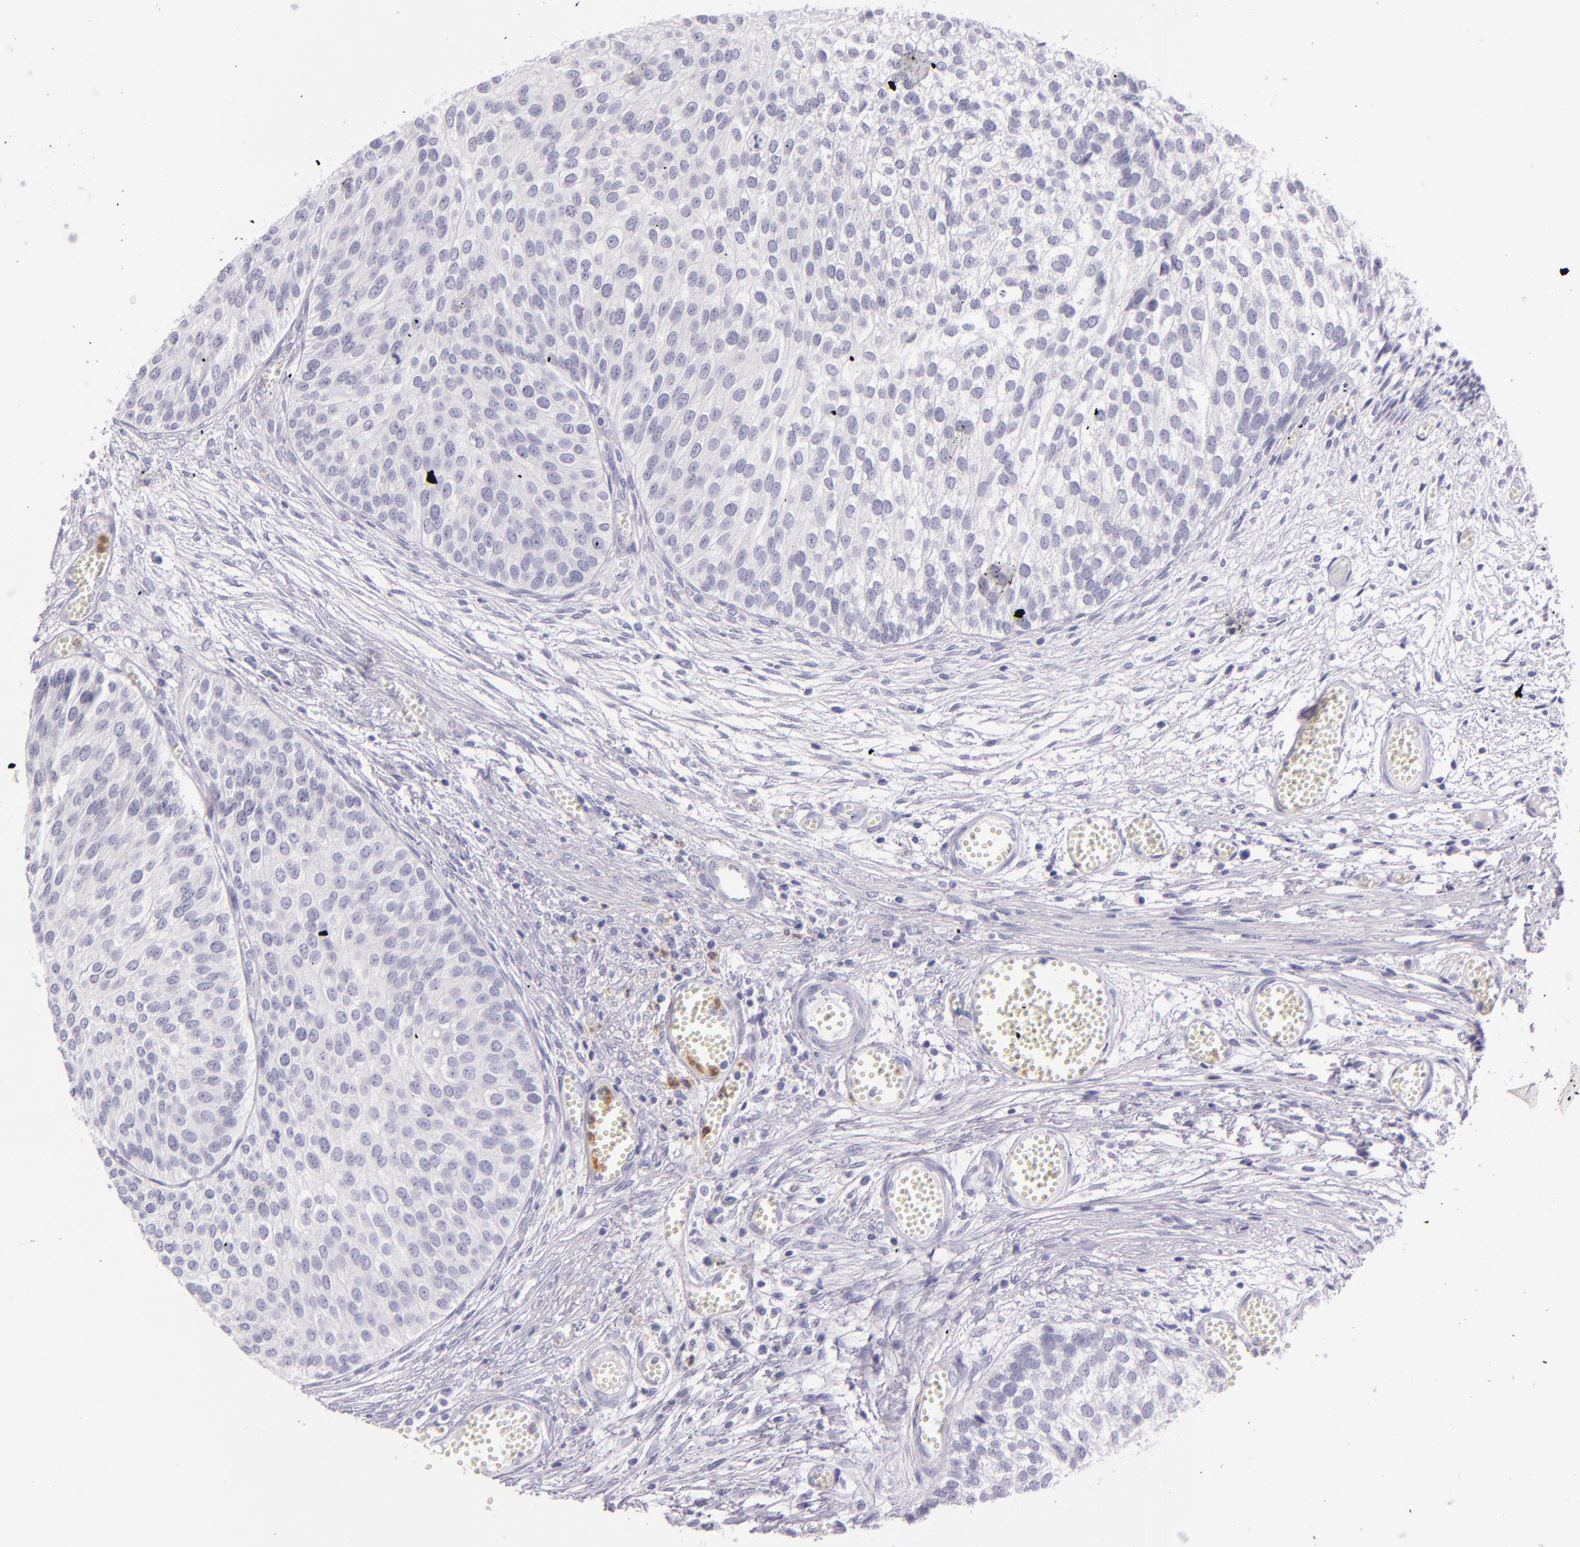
{"staining": {"intensity": "negative", "quantity": "none", "location": "none"}, "tissue": "urothelial cancer", "cell_type": "Tumor cells", "image_type": "cancer", "snomed": [{"axis": "morphology", "description": "Urothelial carcinoma, Low grade"}, {"axis": "topography", "description": "Urinary bladder"}], "caption": "Protein analysis of low-grade urothelial carcinoma exhibits no significant staining in tumor cells.", "gene": "CEACAM1", "patient": {"sex": "male", "age": 84}}